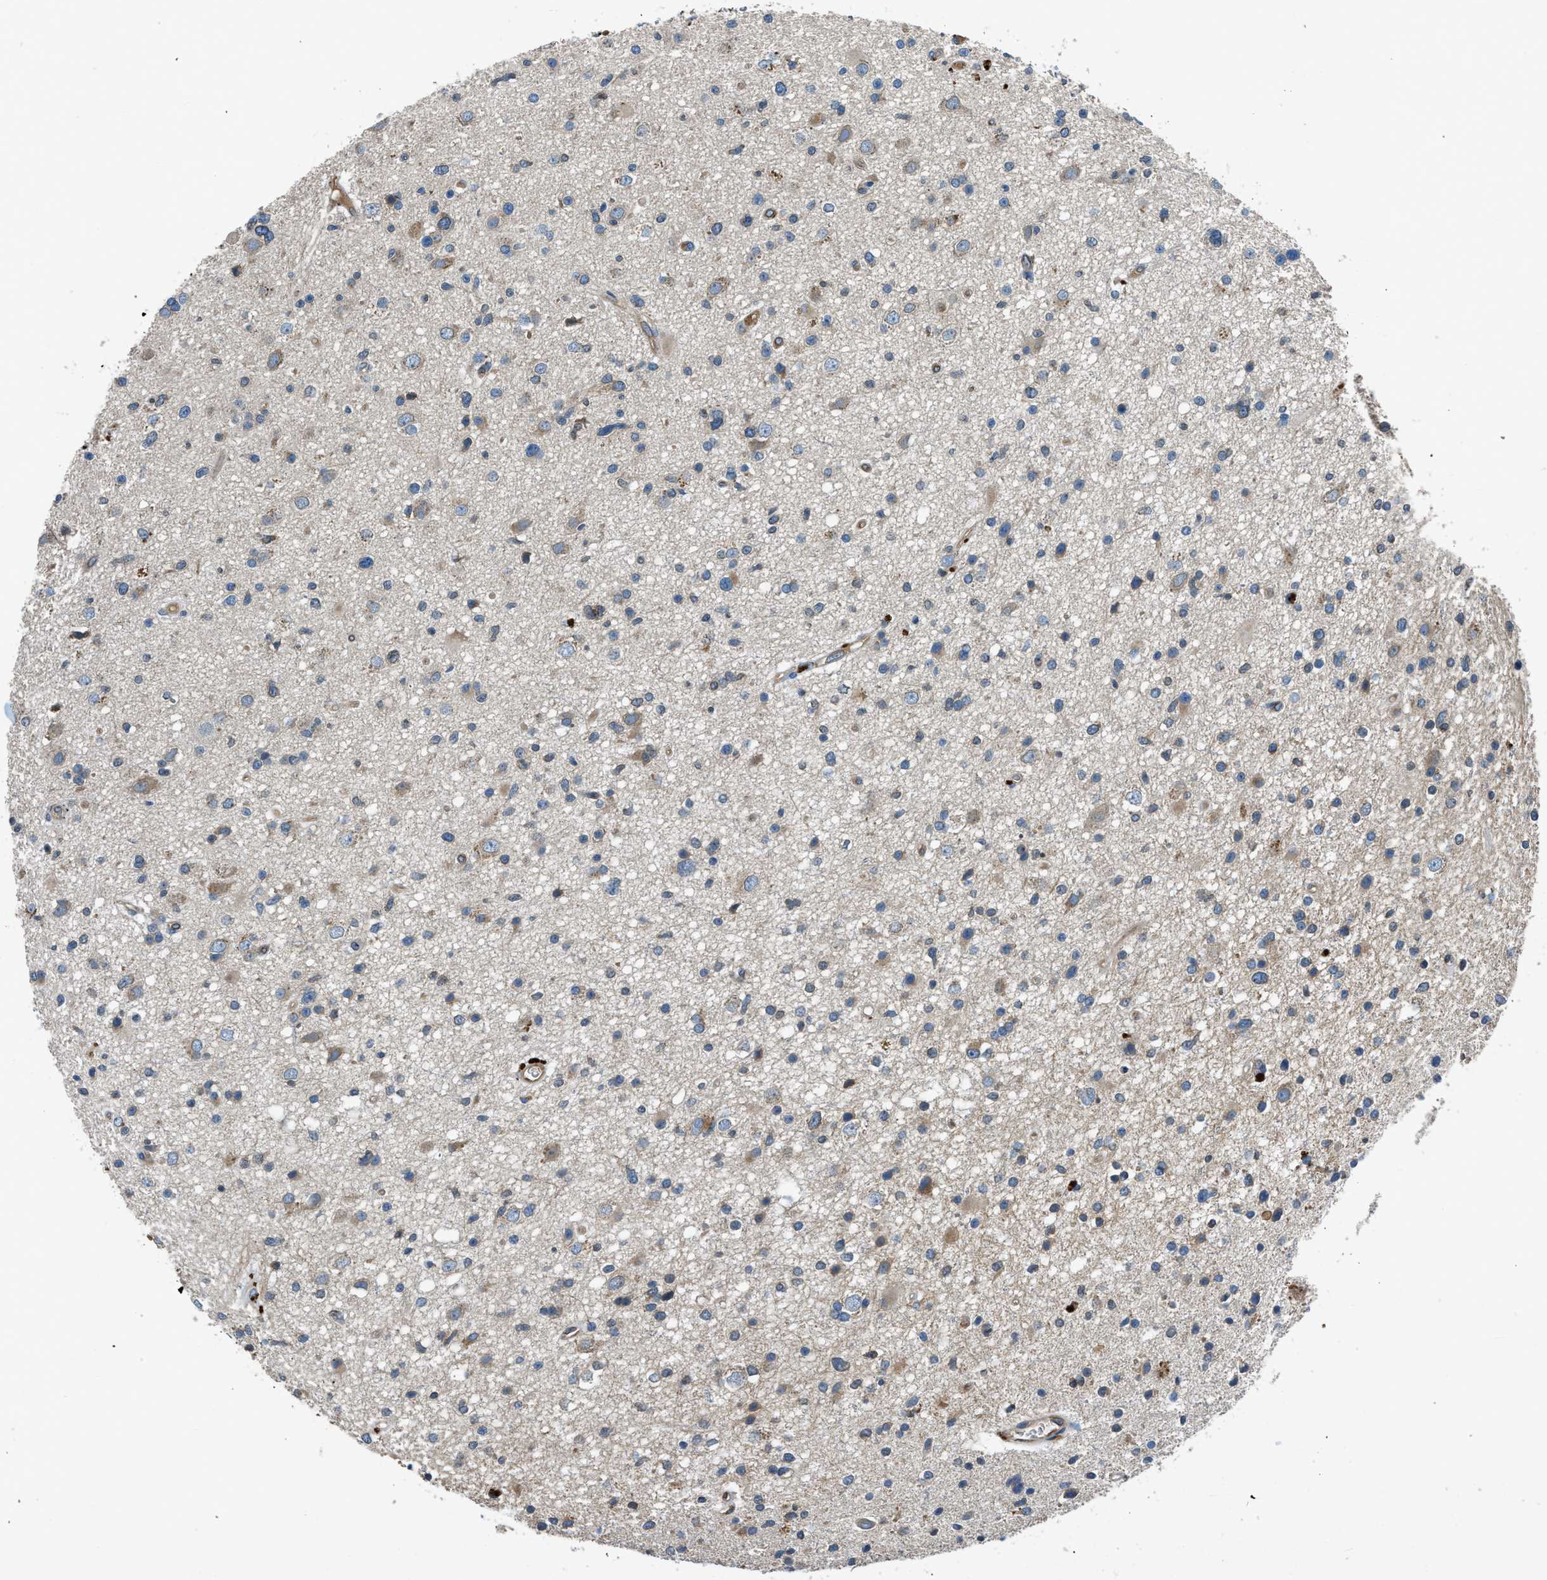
{"staining": {"intensity": "weak", "quantity": "<25%", "location": "cytoplasmic/membranous"}, "tissue": "glioma", "cell_type": "Tumor cells", "image_type": "cancer", "snomed": [{"axis": "morphology", "description": "Glioma, malignant, High grade"}, {"axis": "topography", "description": "Brain"}], "caption": "A high-resolution photomicrograph shows IHC staining of malignant high-grade glioma, which demonstrates no significant staining in tumor cells. The staining was performed using DAB (3,3'-diaminobenzidine) to visualize the protein expression in brown, while the nuclei were stained in blue with hematoxylin (Magnification: 20x).", "gene": "LMBR1", "patient": {"sex": "male", "age": 33}}